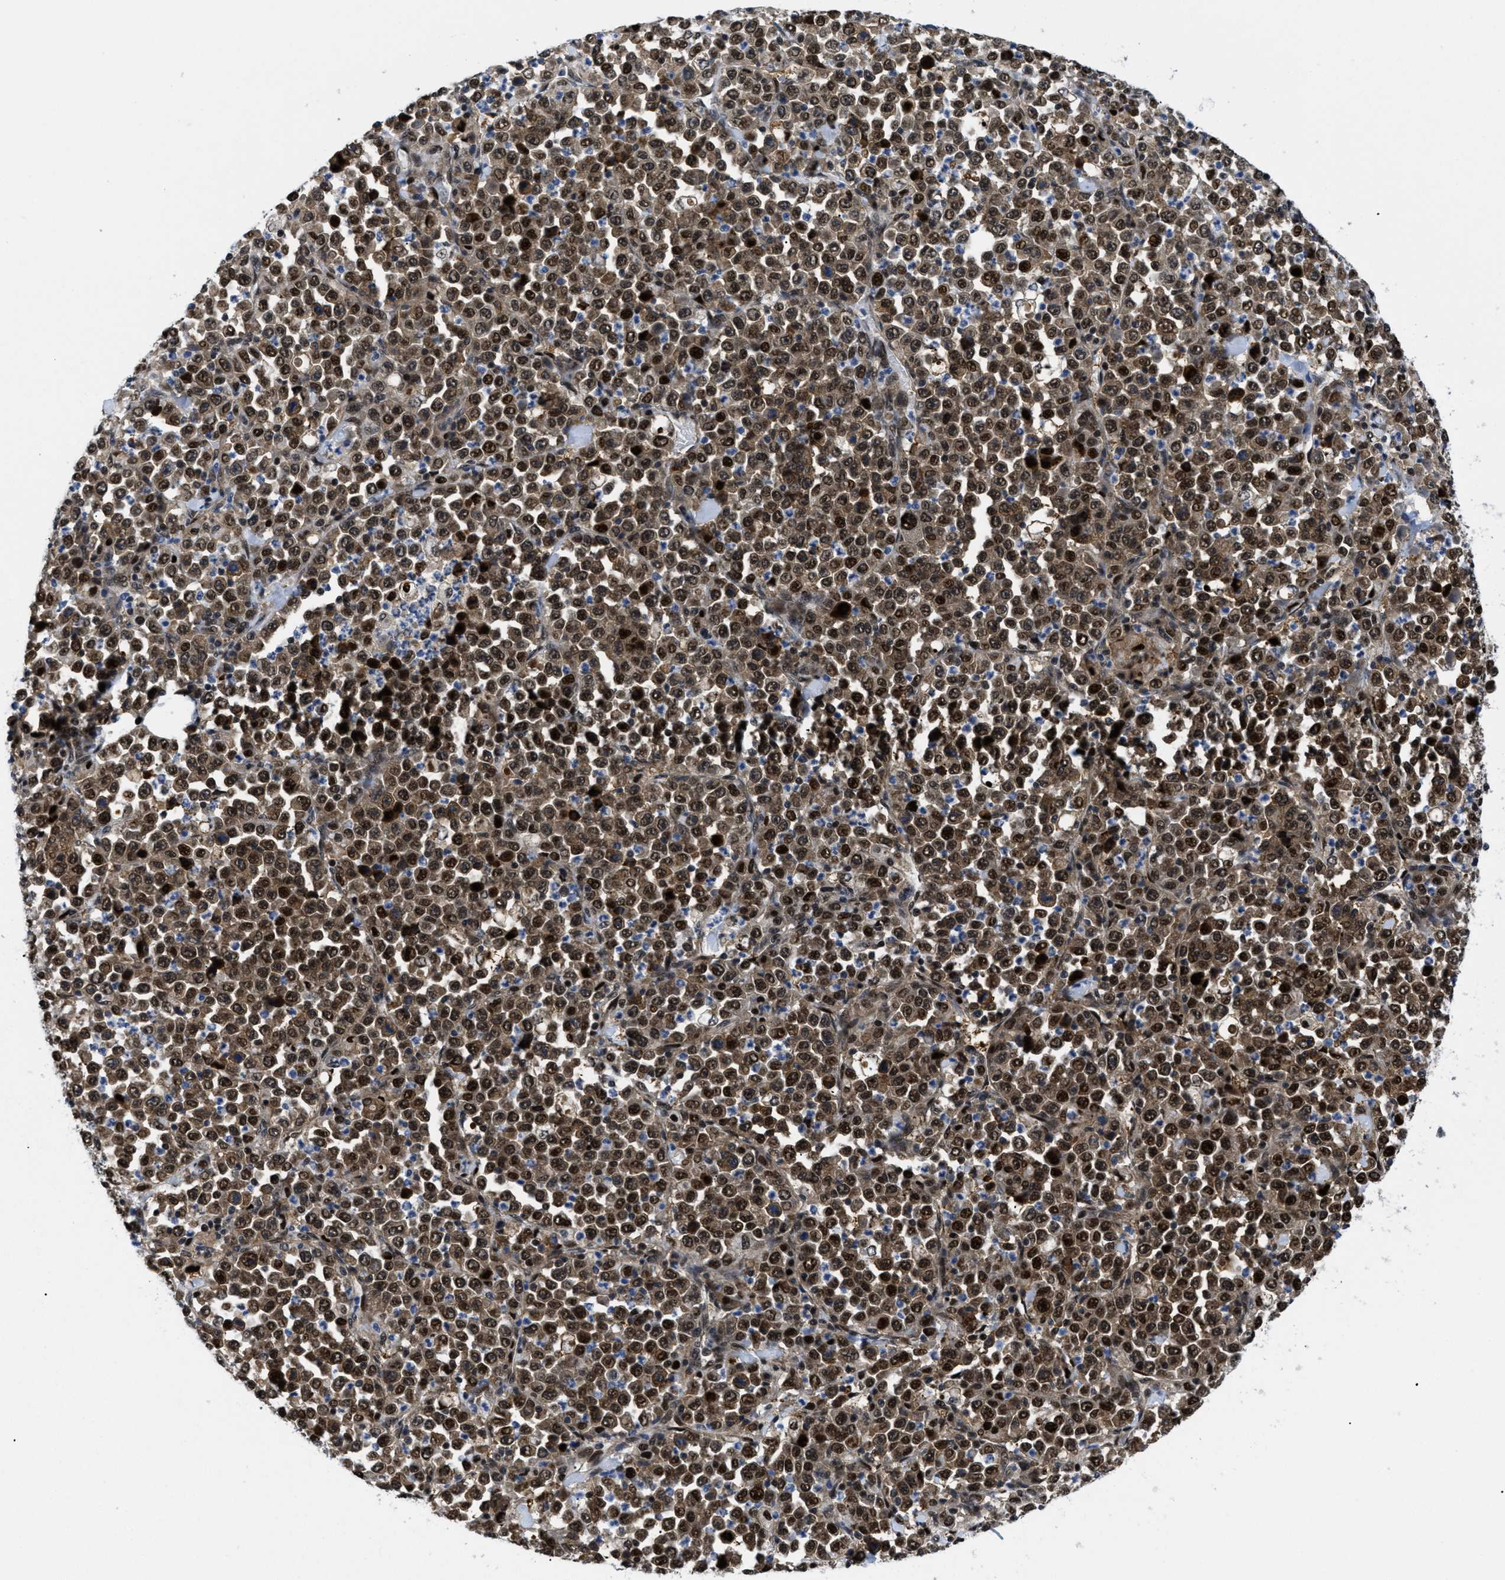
{"staining": {"intensity": "strong", "quantity": "25%-75%", "location": "cytoplasmic/membranous,nuclear"}, "tissue": "stomach cancer", "cell_type": "Tumor cells", "image_type": "cancer", "snomed": [{"axis": "morphology", "description": "Normal tissue, NOS"}, {"axis": "morphology", "description": "Adenocarcinoma, NOS"}, {"axis": "topography", "description": "Stomach, upper"}, {"axis": "topography", "description": "Stomach"}], "caption": "Human stomach cancer stained for a protein (brown) reveals strong cytoplasmic/membranous and nuclear positive expression in about 25%-75% of tumor cells.", "gene": "SLC29A2", "patient": {"sex": "male", "age": 59}}